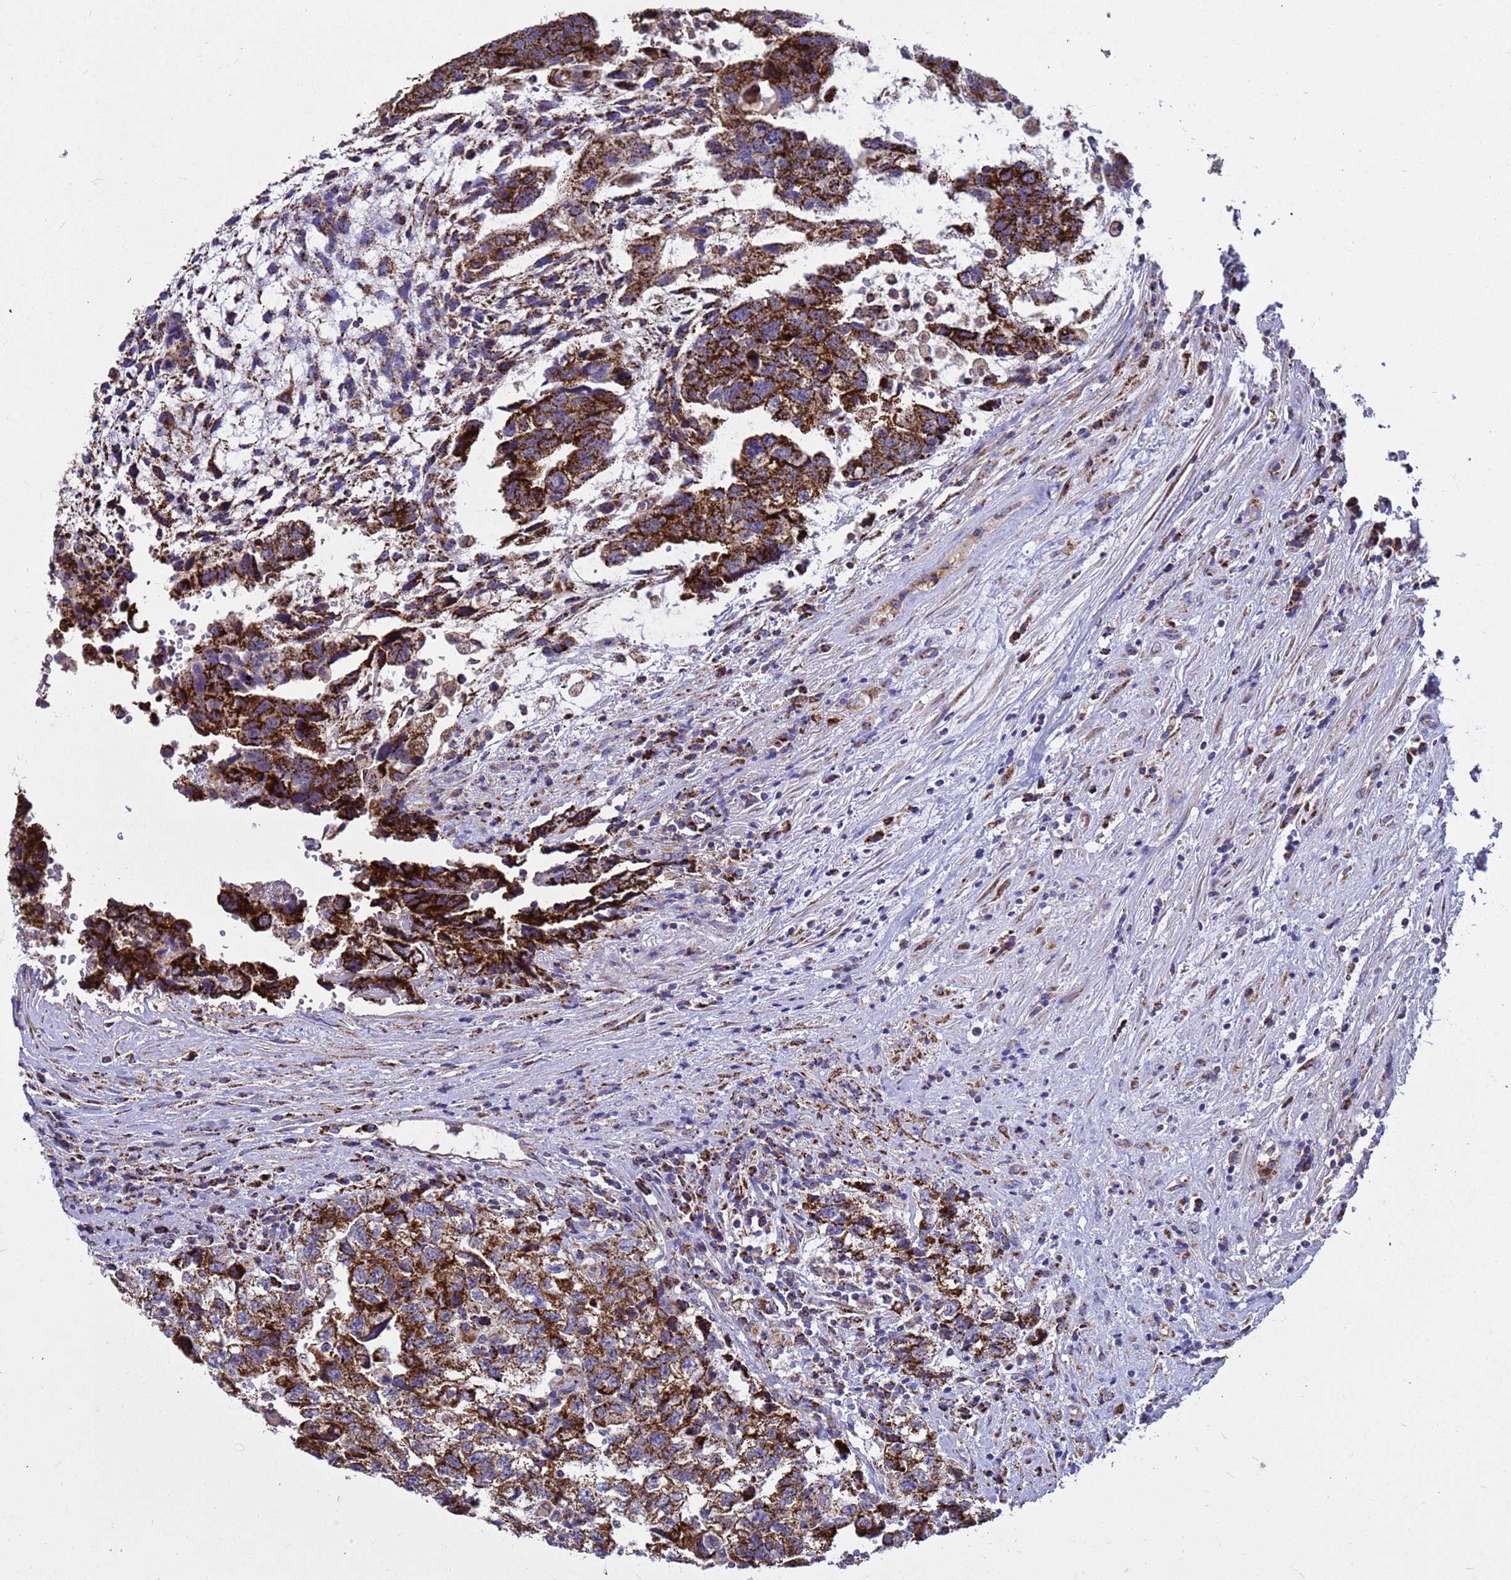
{"staining": {"intensity": "strong", "quantity": ">75%", "location": "cytoplasmic/membranous"}, "tissue": "testis cancer", "cell_type": "Tumor cells", "image_type": "cancer", "snomed": [{"axis": "morphology", "description": "Carcinoma, Embryonal, NOS"}, {"axis": "topography", "description": "Testis"}], "caption": "A high amount of strong cytoplasmic/membranous staining is seen in about >75% of tumor cells in embryonal carcinoma (testis) tissue.", "gene": "TUBGCP3", "patient": {"sex": "male", "age": 36}}